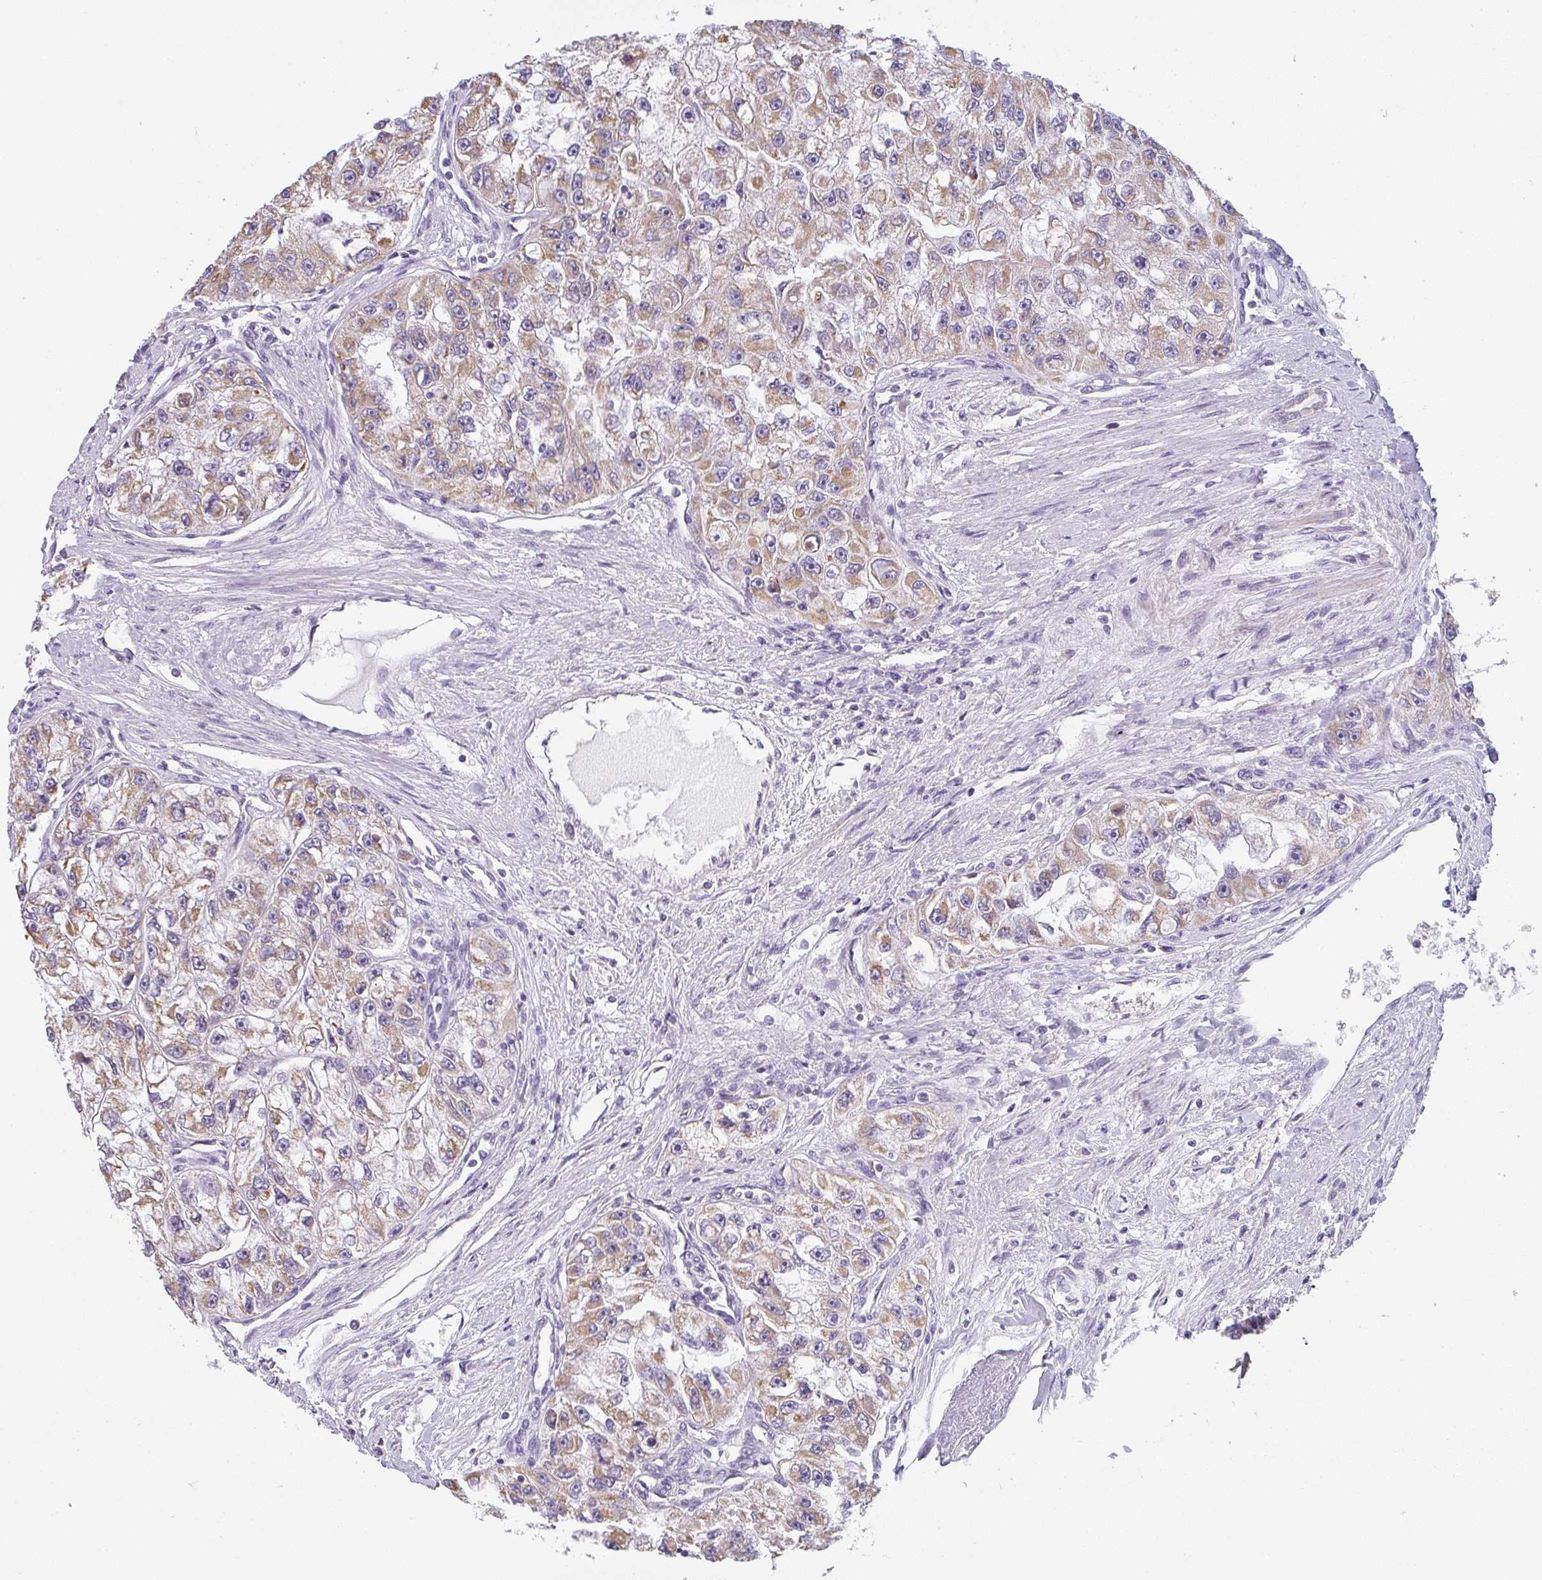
{"staining": {"intensity": "moderate", "quantity": ">75%", "location": "cytoplasmic/membranous"}, "tissue": "renal cancer", "cell_type": "Tumor cells", "image_type": "cancer", "snomed": [{"axis": "morphology", "description": "Adenocarcinoma, NOS"}, {"axis": "topography", "description": "Kidney"}], "caption": "Immunohistochemical staining of renal cancer displays medium levels of moderate cytoplasmic/membranous positivity in about >75% of tumor cells. The staining was performed using DAB (3,3'-diaminobenzidine) to visualize the protein expression in brown, while the nuclei were stained in blue with hematoxylin (Magnification: 20x).", "gene": "CACNA1S", "patient": {"sex": "male", "age": 63}}